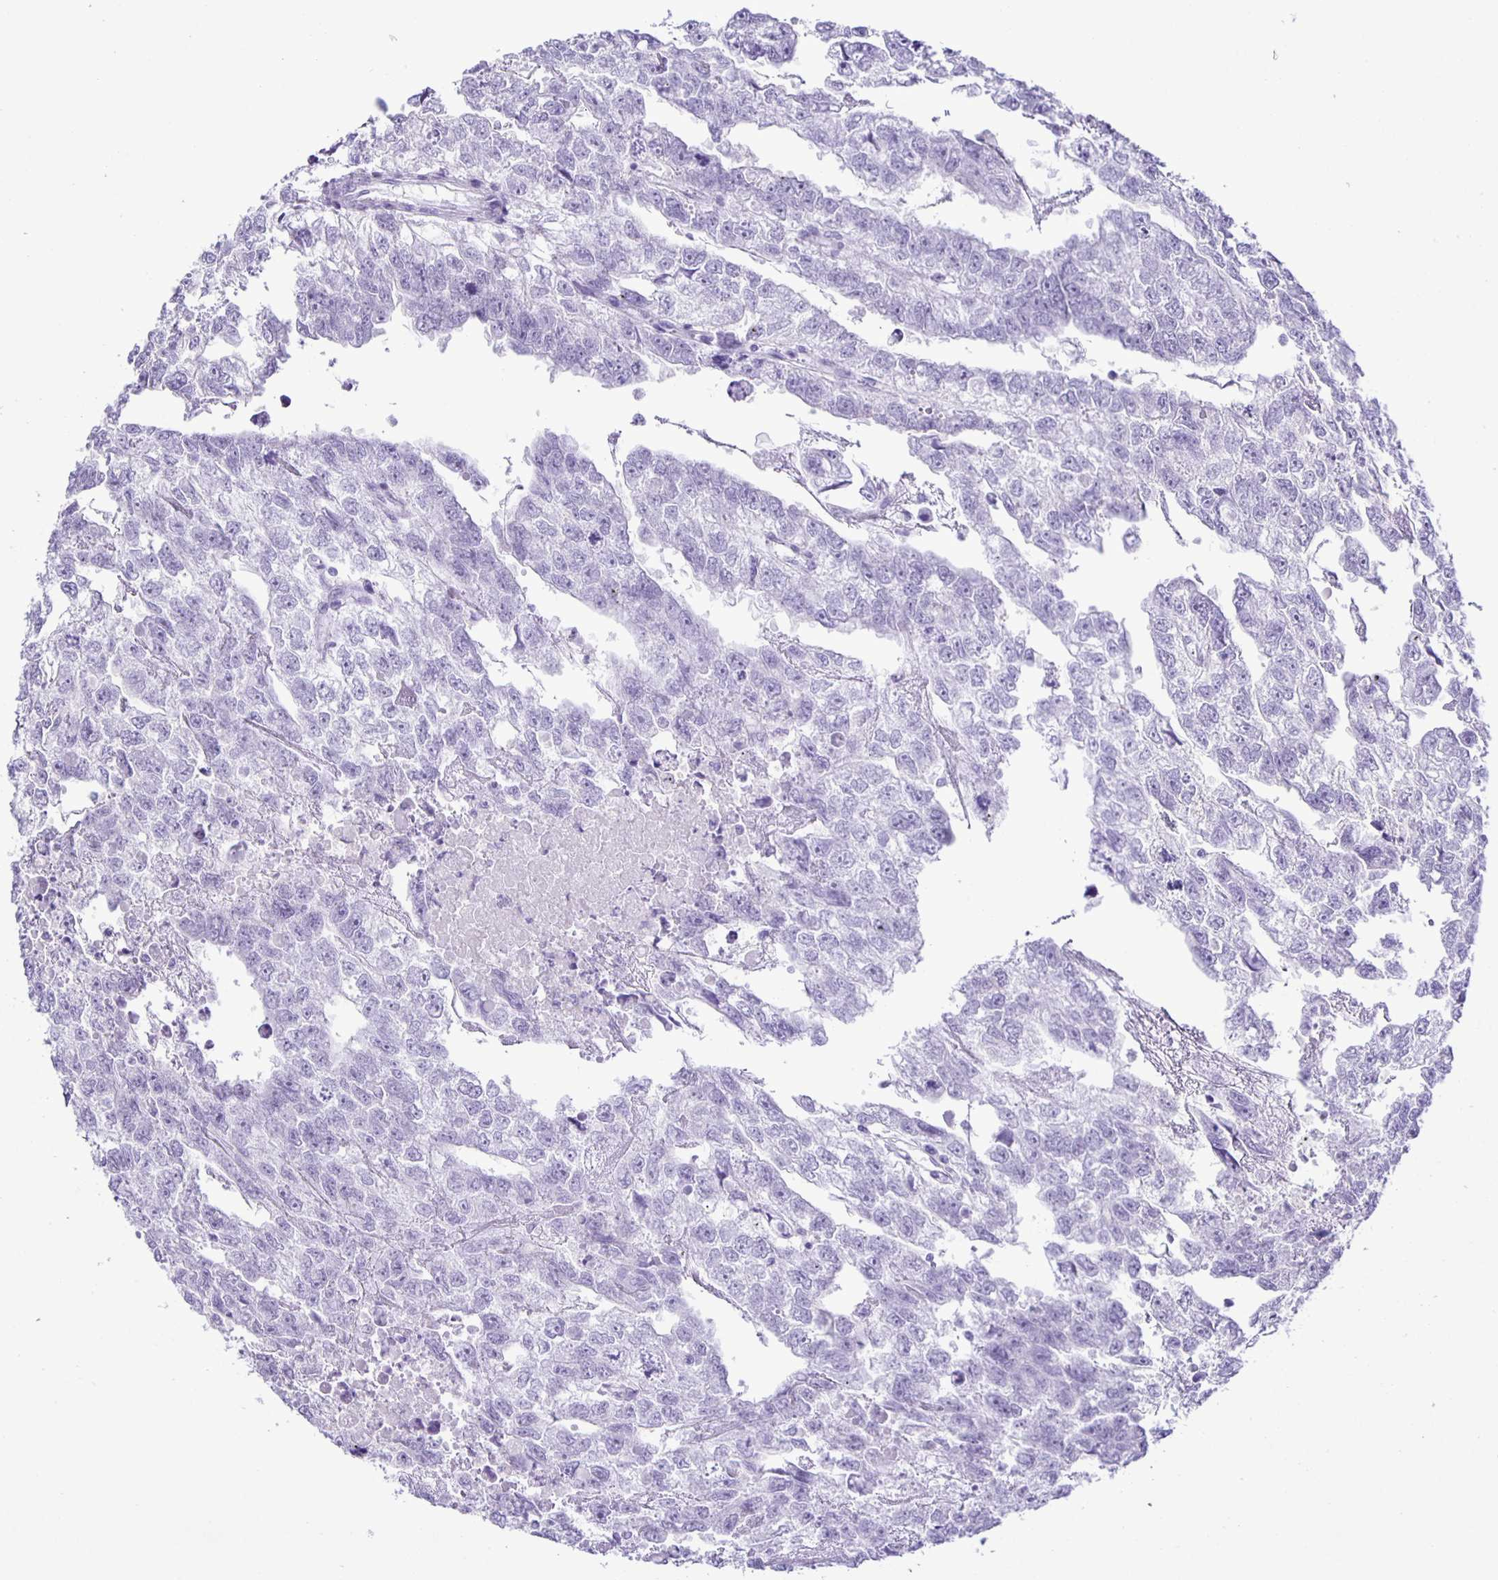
{"staining": {"intensity": "negative", "quantity": "none", "location": "none"}, "tissue": "testis cancer", "cell_type": "Tumor cells", "image_type": "cancer", "snomed": [{"axis": "morphology", "description": "Carcinoma, Embryonal, NOS"}, {"axis": "morphology", "description": "Teratoma, malignant, NOS"}, {"axis": "topography", "description": "Testis"}], "caption": "Immunohistochemistry of embryonal carcinoma (testis) shows no expression in tumor cells. Brightfield microscopy of immunohistochemistry stained with DAB (brown) and hematoxylin (blue), captured at high magnification.", "gene": "EZHIP", "patient": {"sex": "male", "age": 44}}